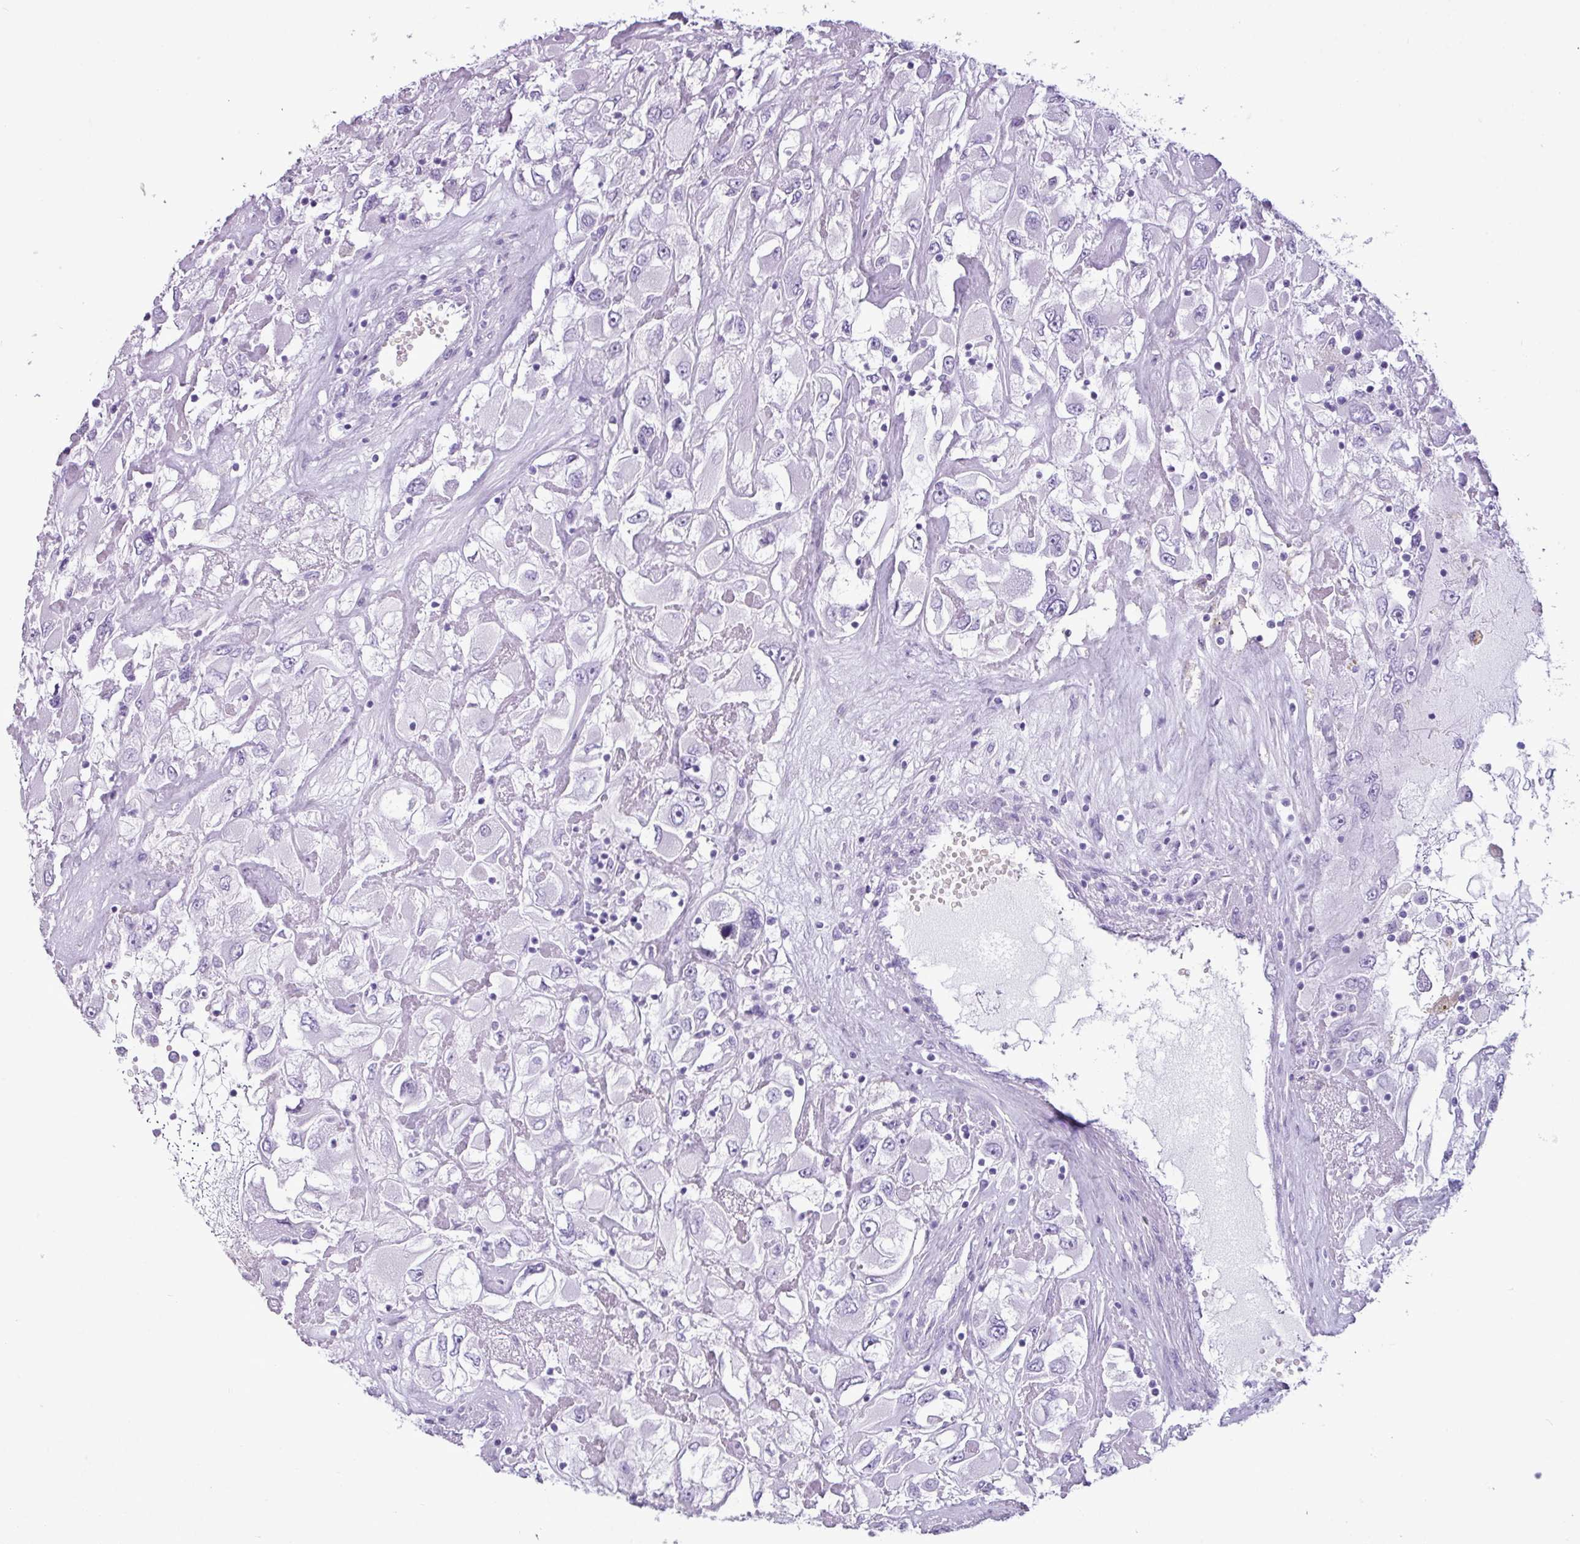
{"staining": {"intensity": "negative", "quantity": "none", "location": "none"}, "tissue": "renal cancer", "cell_type": "Tumor cells", "image_type": "cancer", "snomed": [{"axis": "morphology", "description": "Adenocarcinoma, NOS"}, {"axis": "topography", "description": "Kidney"}], "caption": "Protein analysis of renal cancer reveals no significant positivity in tumor cells. (Immunohistochemistry (ihc), brightfield microscopy, high magnification).", "gene": "AMY1B", "patient": {"sex": "female", "age": 52}}